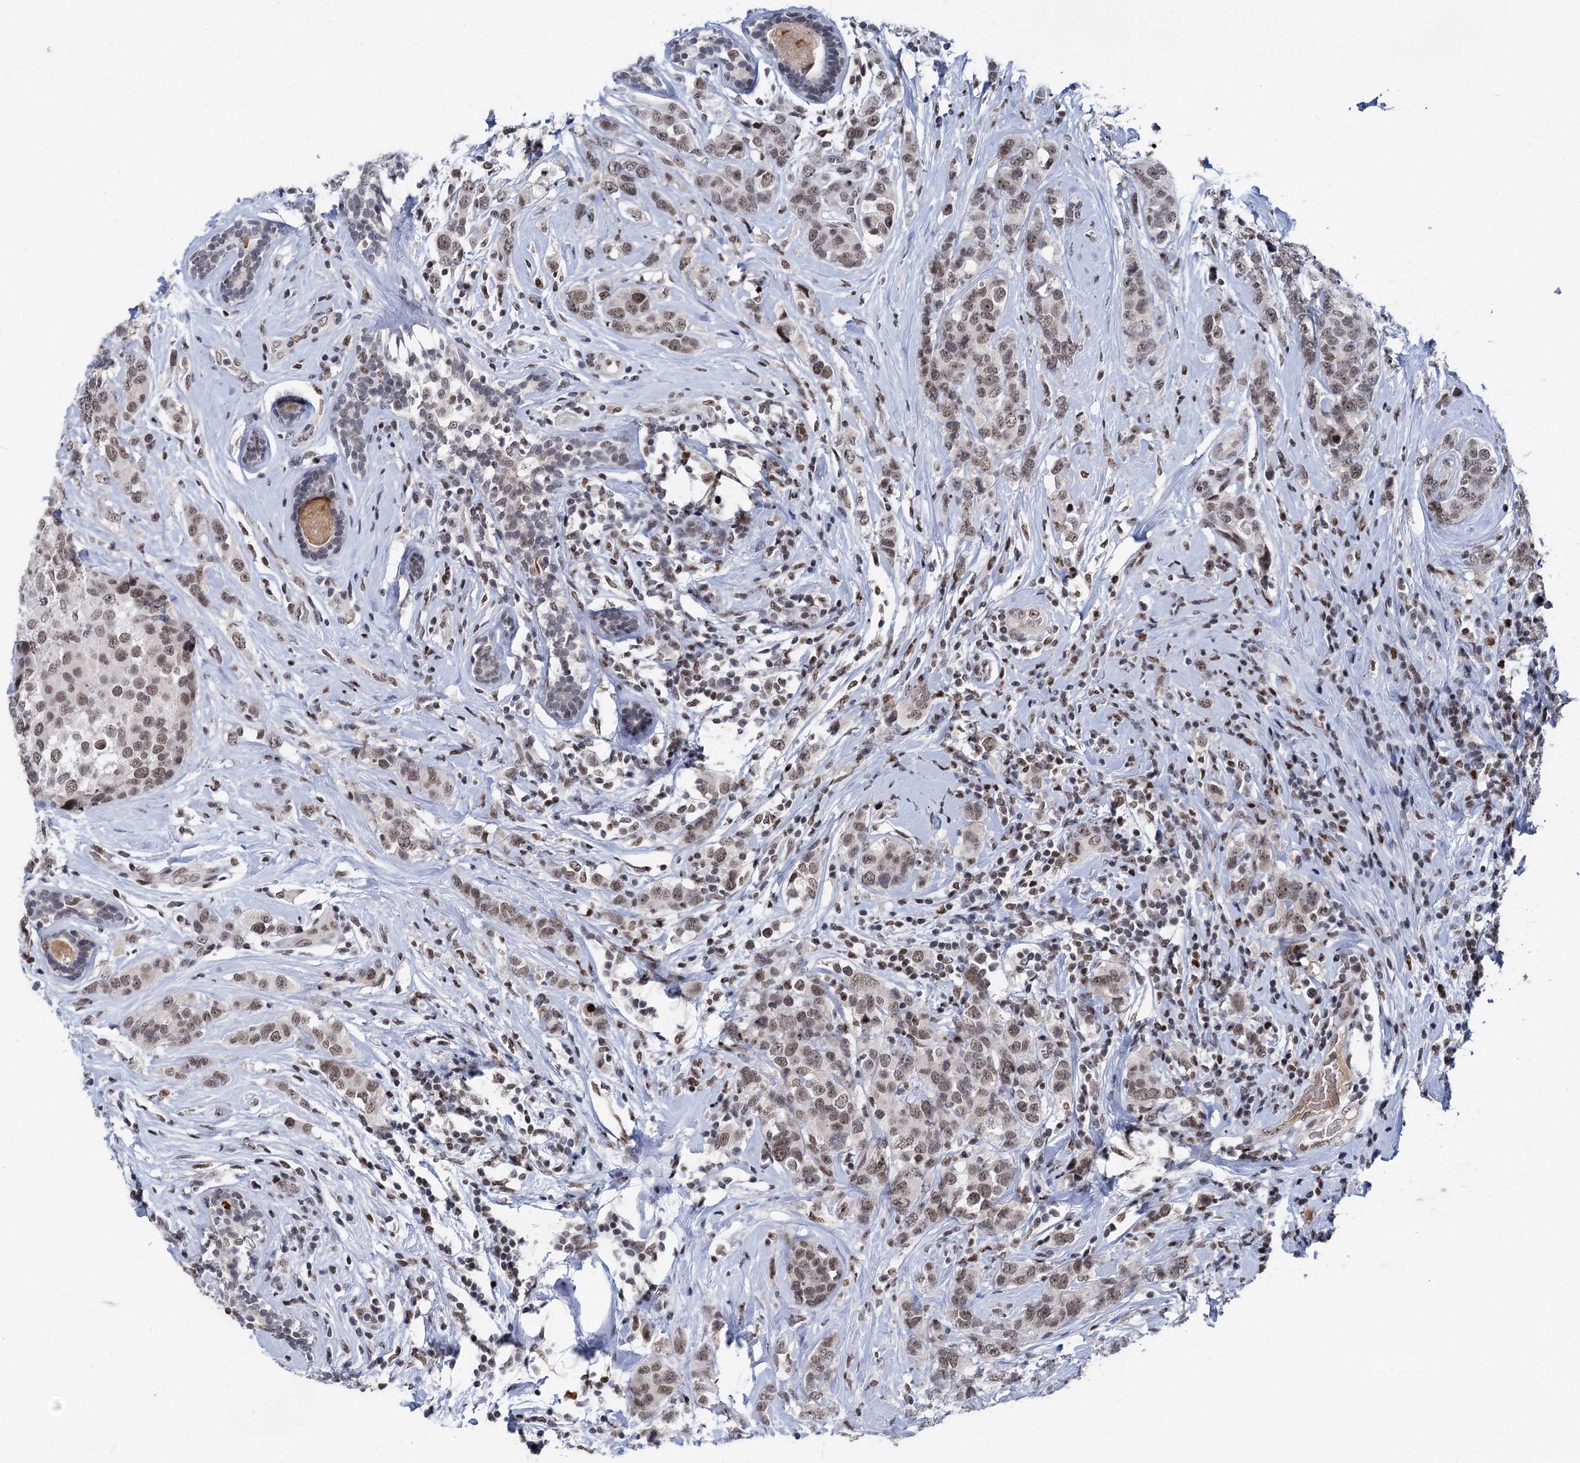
{"staining": {"intensity": "weak", "quantity": ">75%", "location": "nuclear"}, "tissue": "breast cancer", "cell_type": "Tumor cells", "image_type": "cancer", "snomed": [{"axis": "morphology", "description": "Lobular carcinoma"}, {"axis": "topography", "description": "Breast"}], "caption": "A micrograph of lobular carcinoma (breast) stained for a protein reveals weak nuclear brown staining in tumor cells. Using DAB (brown) and hematoxylin (blue) stains, captured at high magnification using brightfield microscopy.", "gene": "ZCCHC10", "patient": {"sex": "female", "age": 59}}